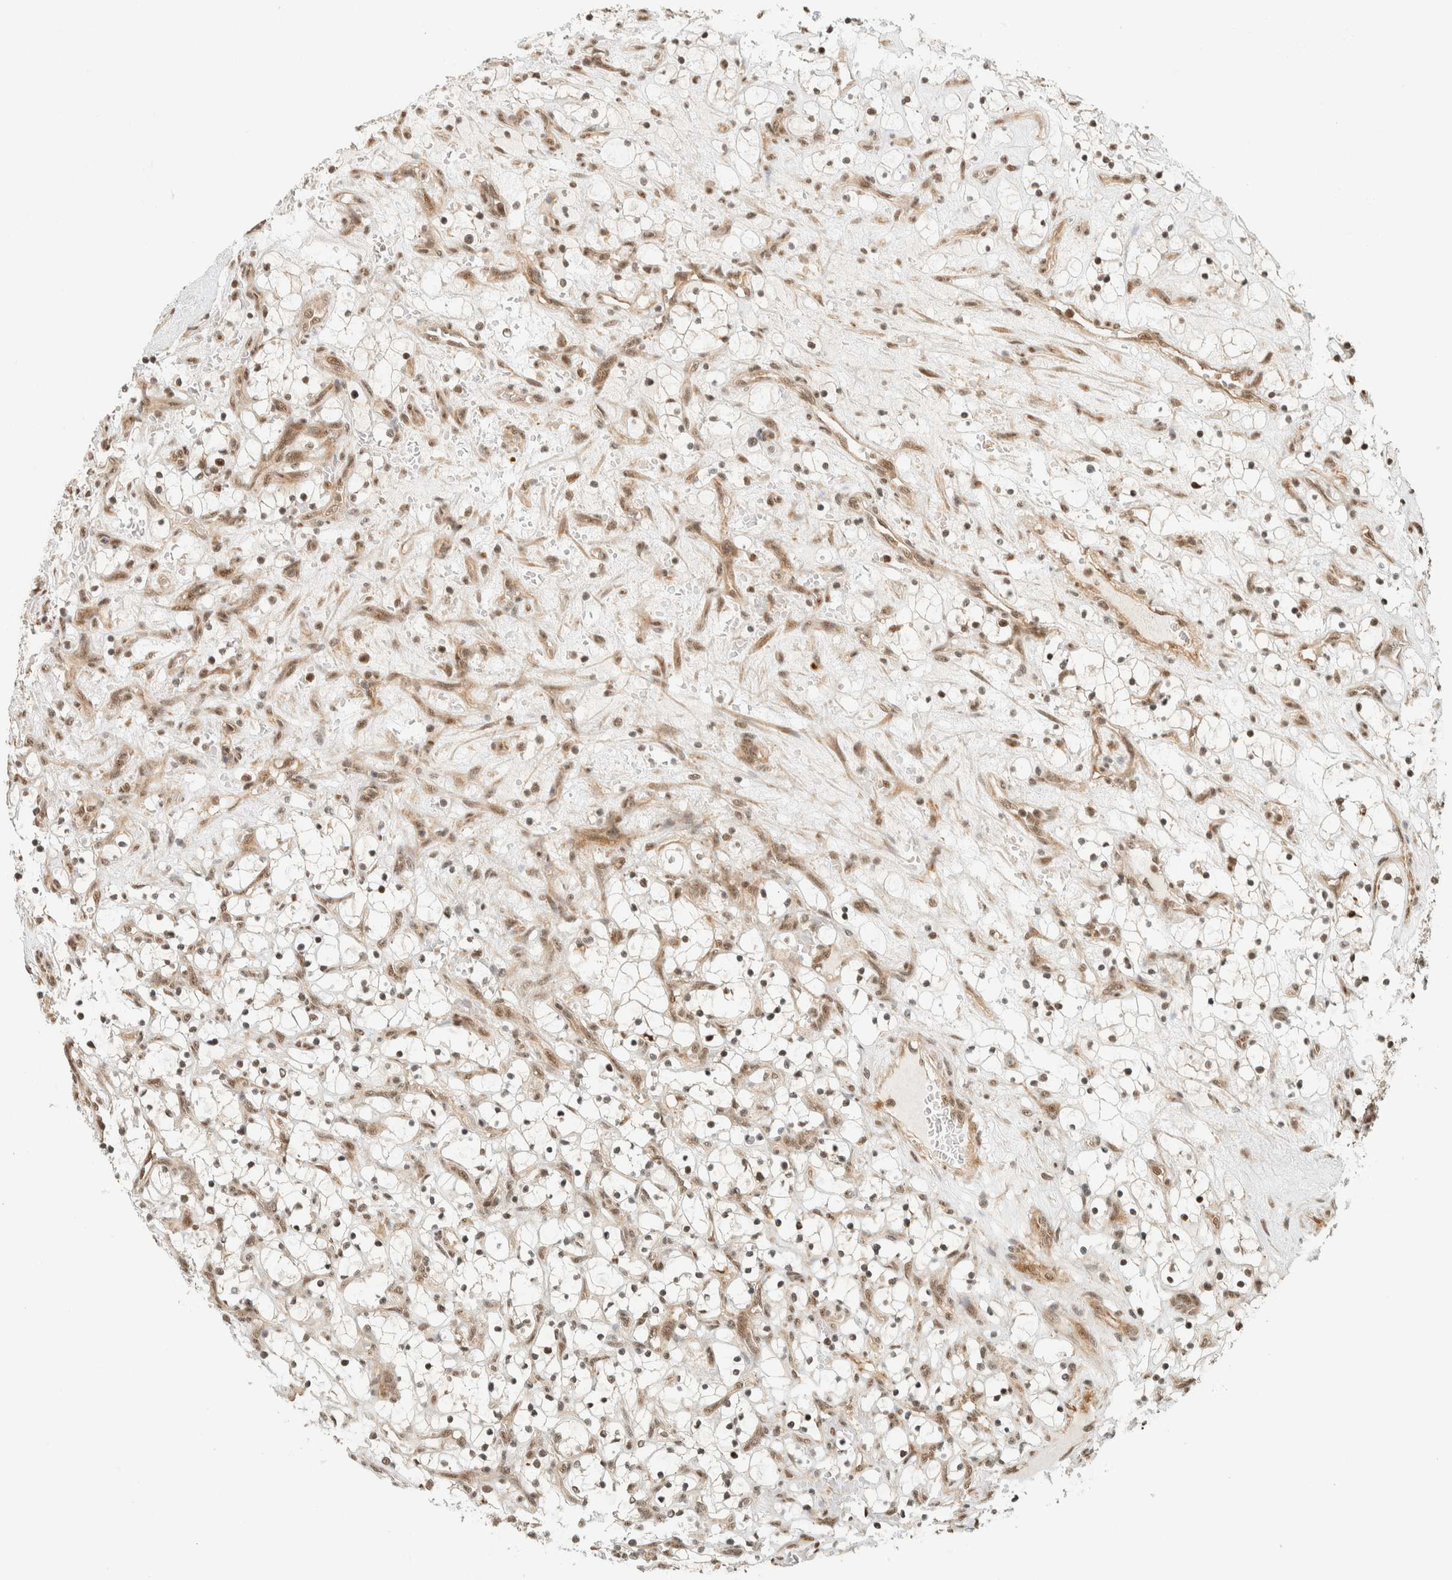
{"staining": {"intensity": "moderate", "quantity": ">75%", "location": "nuclear"}, "tissue": "renal cancer", "cell_type": "Tumor cells", "image_type": "cancer", "snomed": [{"axis": "morphology", "description": "Adenocarcinoma, NOS"}, {"axis": "topography", "description": "Kidney"}], "caption": "Renal cancer (adenocarcinoma) stained with a brown dye demonstrates moderate nuclear positive expression in approximately >75% of tumor cells.", "gene": "SIK1", "patient": {"sex": "female", "age": 69}}